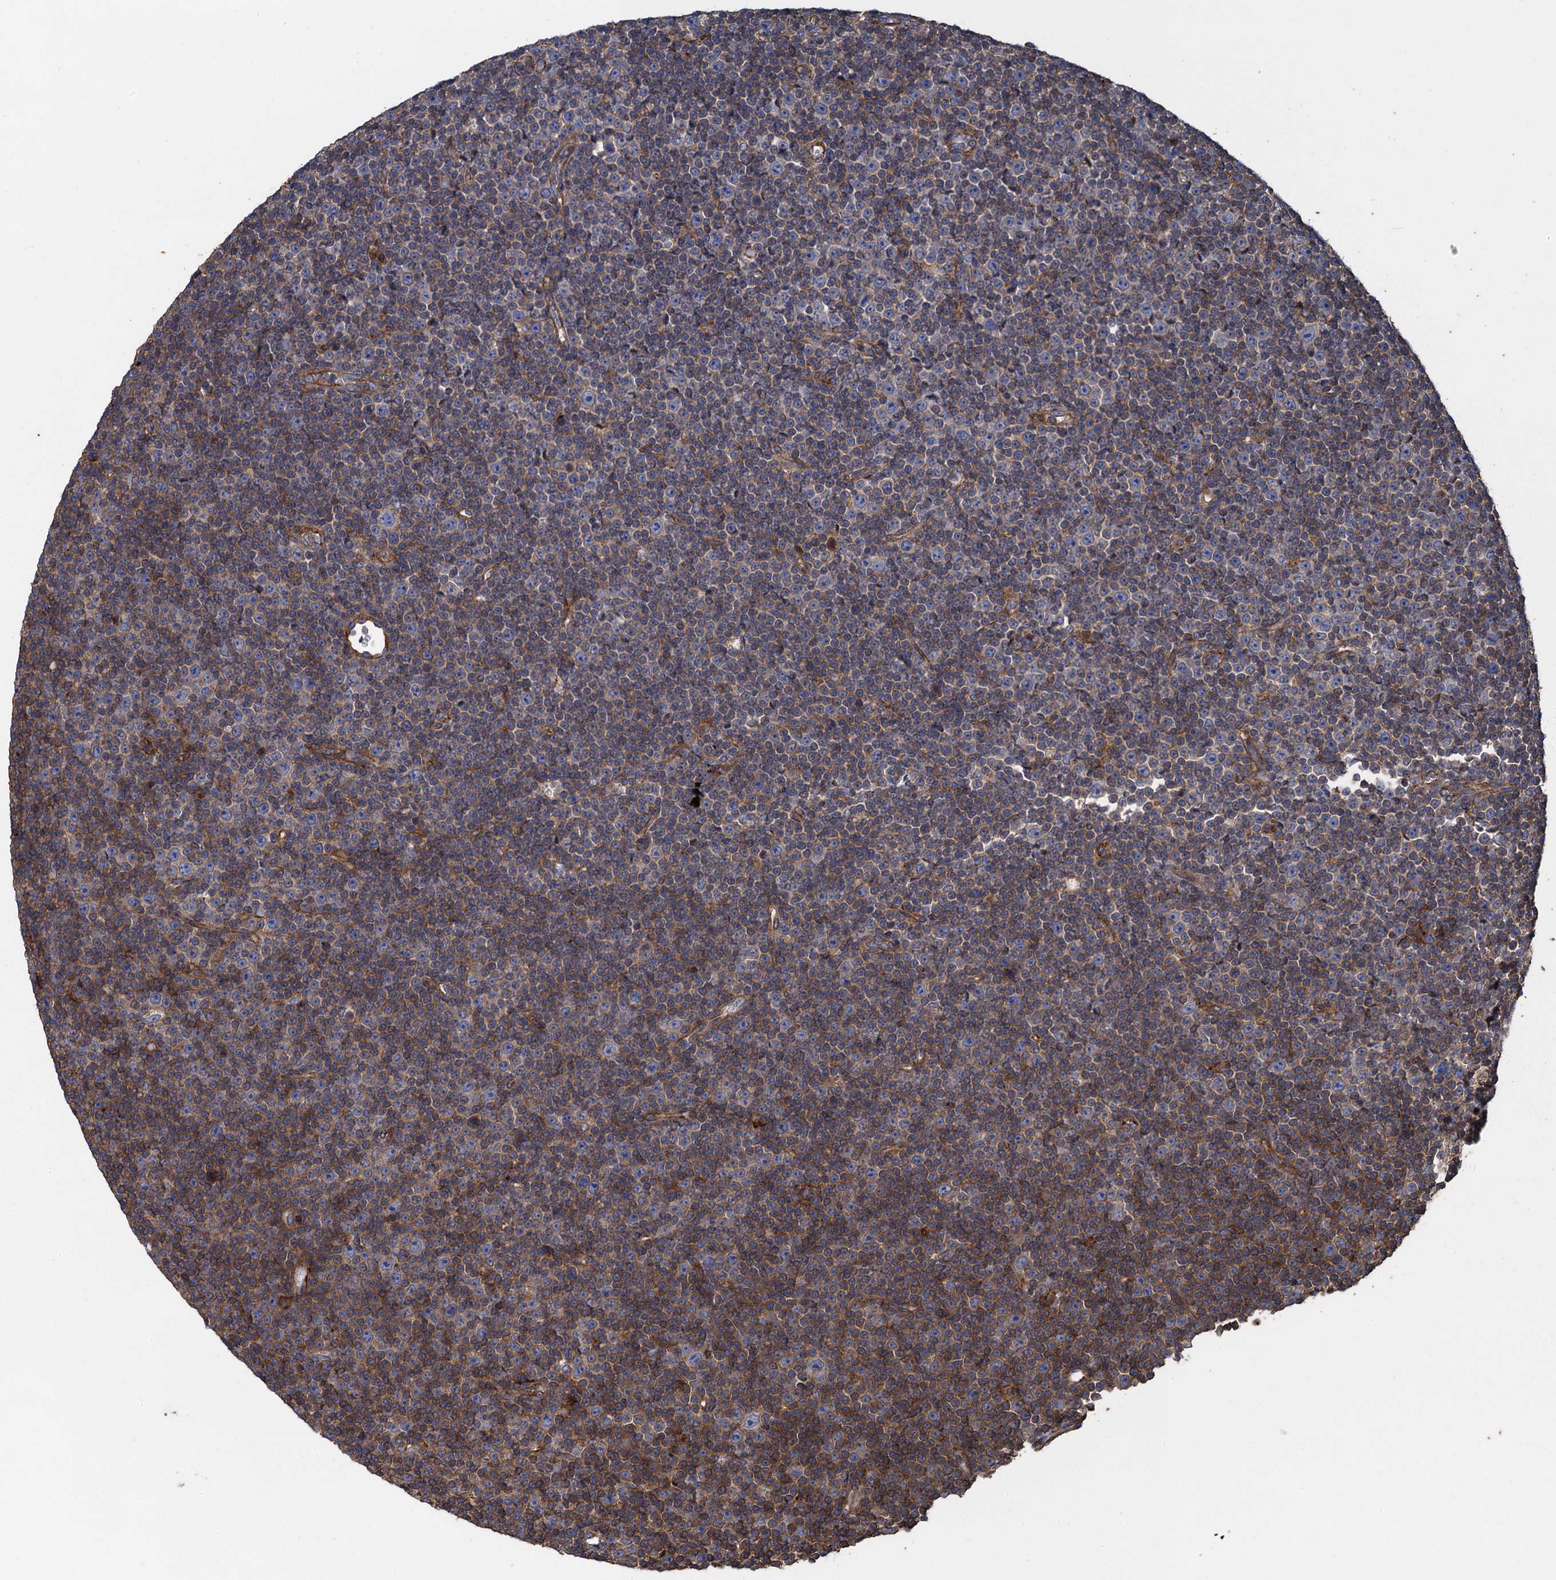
{"staining": {"intensity": "moderate", "quantity": "<25%", "location": "cytoplasmic/membranous"}, "tissue": "lymphoma", "cell_type": "Tumor cells", "image_type": "cancer", "snomed": [{"axis": "morphology", "description": "Malignant lymphoma, non-Hodgkin's type, Low grade"}, {"axis": "topography", "description": "Lymph node"}], "caption": "An image of human low-grade malignant lymphoma, non-Hodgkin's type stained for a protein demonstrates moderate cytoplasmic/membranous brown staining in tumor cells.", "gene": "PROSER2", "patient": {"sex": "female", "age": 67}}